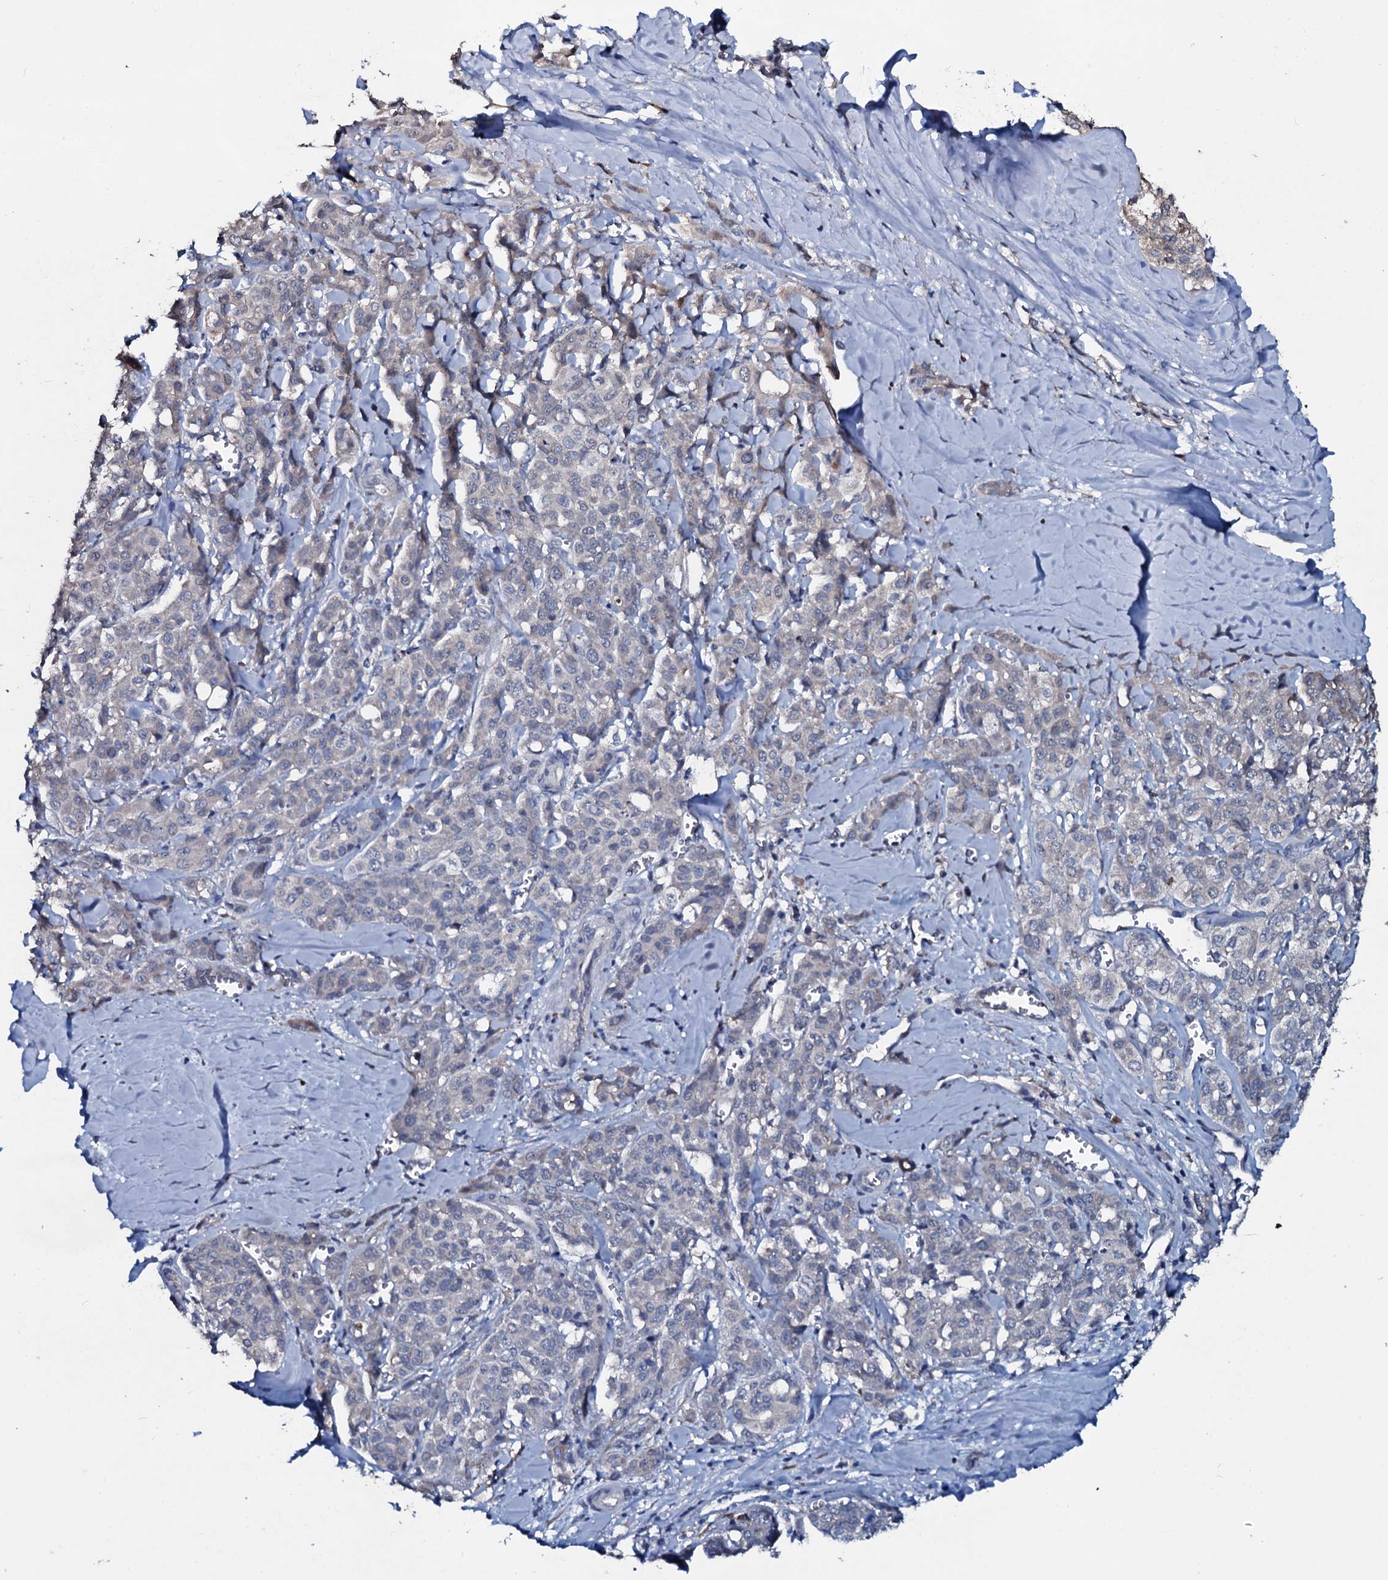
{"staining": {"intensity": "negative", "quantity": "none", "location": "none"}, "tissue": "liver cancer", "cell_type": "Tumor cells", "image_type": "cancer", "snomed": [{"axis": "morphology", "description": "Cholangiocarcinoma"}, {"axis": "topography", "description": "Liver"}], "caption": "This is a image of IHC staining of liver cancer, which shows no positivity in tumor cells.", "gene": "IL12B", "patient": {"sex": "female", "age": 77}}